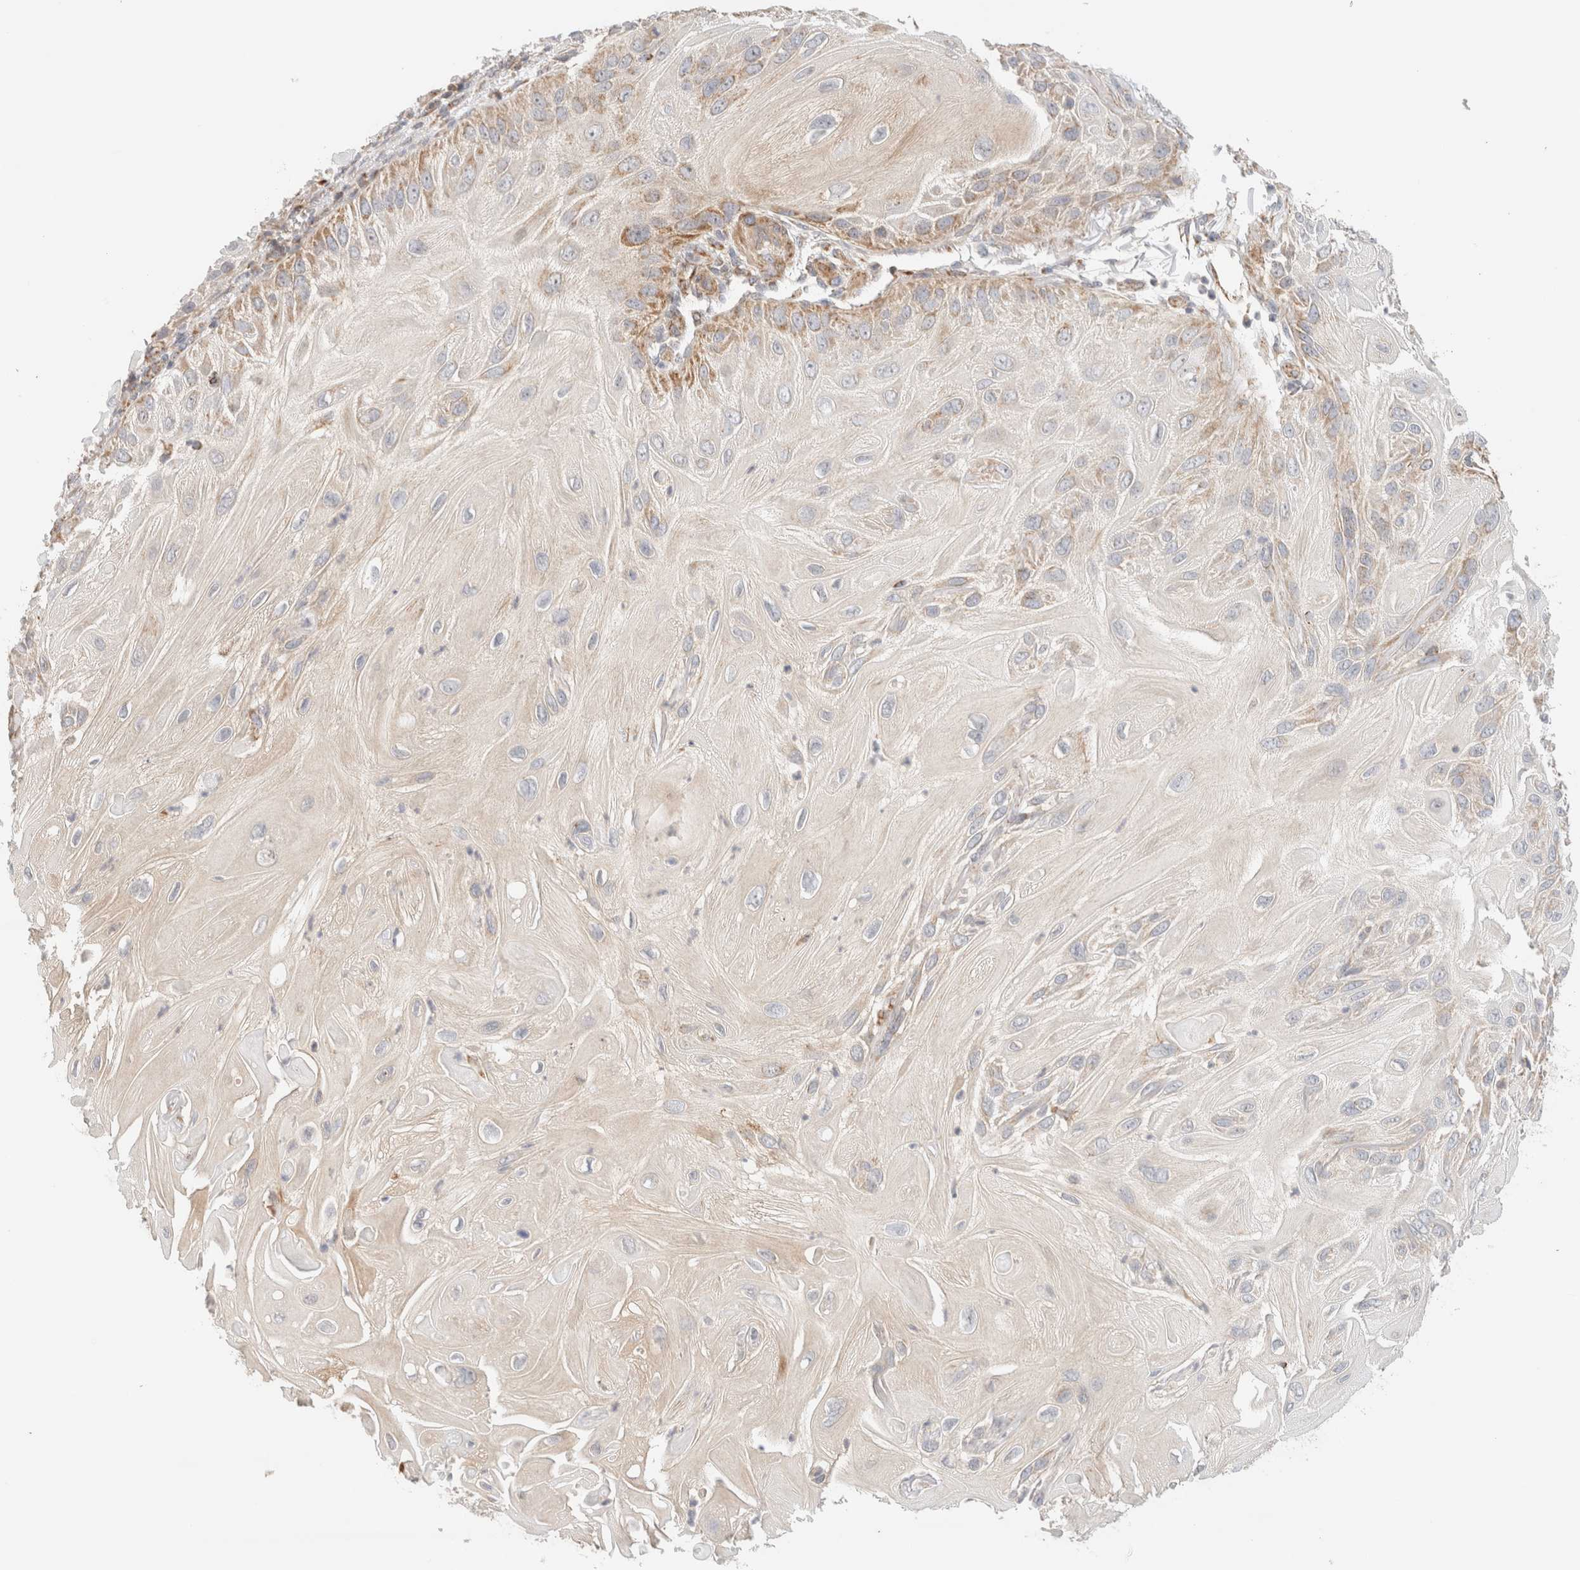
{"staining": {"intensity": "moderate", "quantity": "<25%", "location": "cytoplasmic/membranous"}, "tissue": "skin cancer", "cell_type": "Tumor cells", "image_type": "cancer", "snomed": [{"axis": "morphology", "description": "Squamous cell carcinoma, NOS"}, {"axis": "topography", "description": "Skin"}], "caption": "An image showing moderate cytoplasmic/membranous staining in about <25% of tumor cells in skin cancer, as visualized by brown immunohistochemical staining.", "gene": "MRM3", "patient": {"sex": "female", "age": 77}}